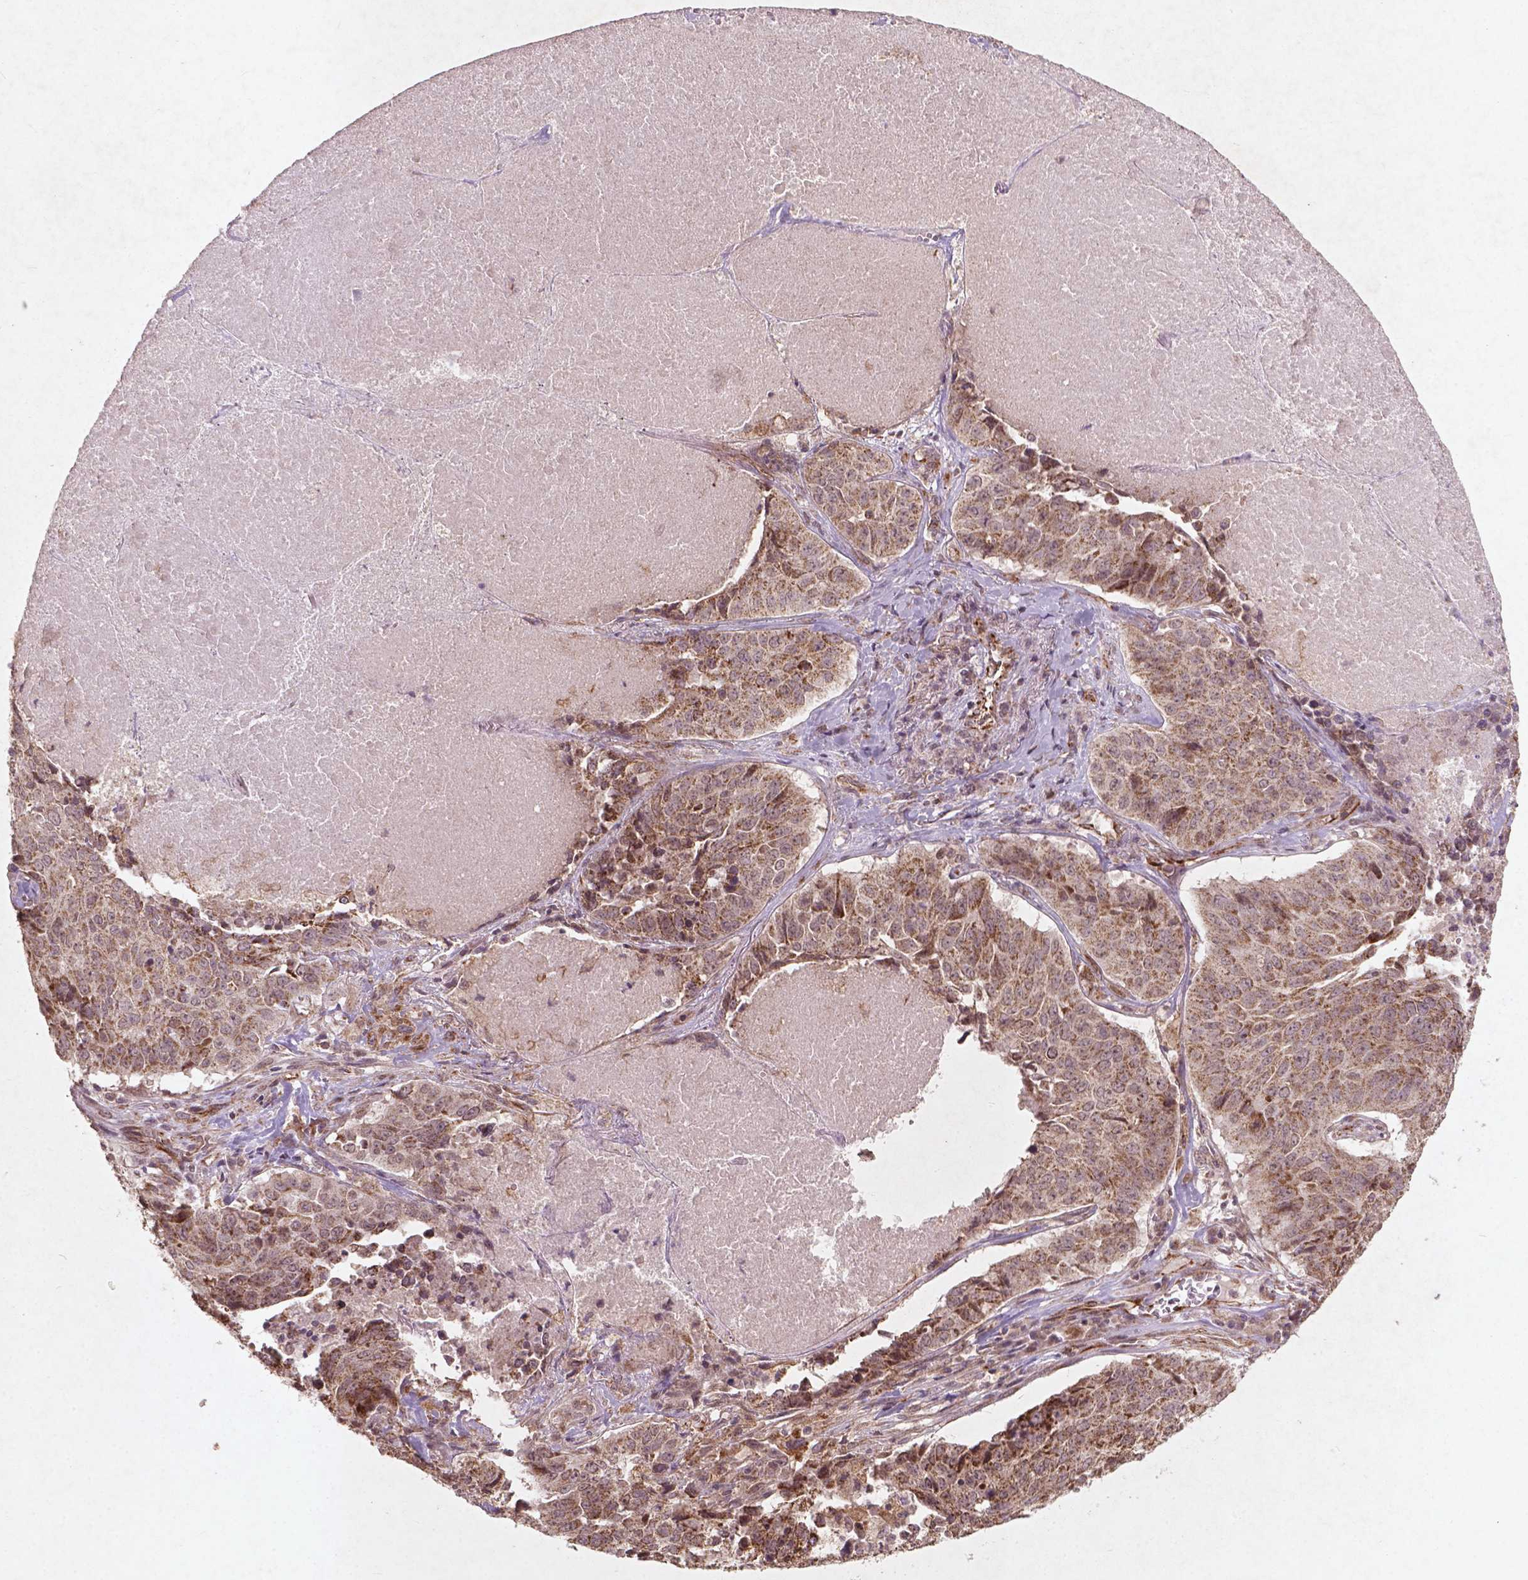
{"staining": {"intensity": "moderate", "quantity": ">75%", "location": "cytoplasmic/membranous"}, "tissue": "lung cancer", "cell_type": "Tumor cells", "image_type": "cancer", "snomed": [{"axis": "morphology", "description": "Normal tissue, NOS"}, {"axis": "morphology", "description": "Squamous cell carcinoma, NOS"}, {"axis": "topography", "description": "Bronchus"}, {"axis": "topography", "description": "Lung"}], "caption": "Human lung cancer (squamous cell carcinoma) stained for a protein (brown) reveals moderate cytoplasmic/membranous positive staining in approximately >75% of tumor cells.", "gene": "SMAD2", "patient": {"sex": "male", "age": 64}}